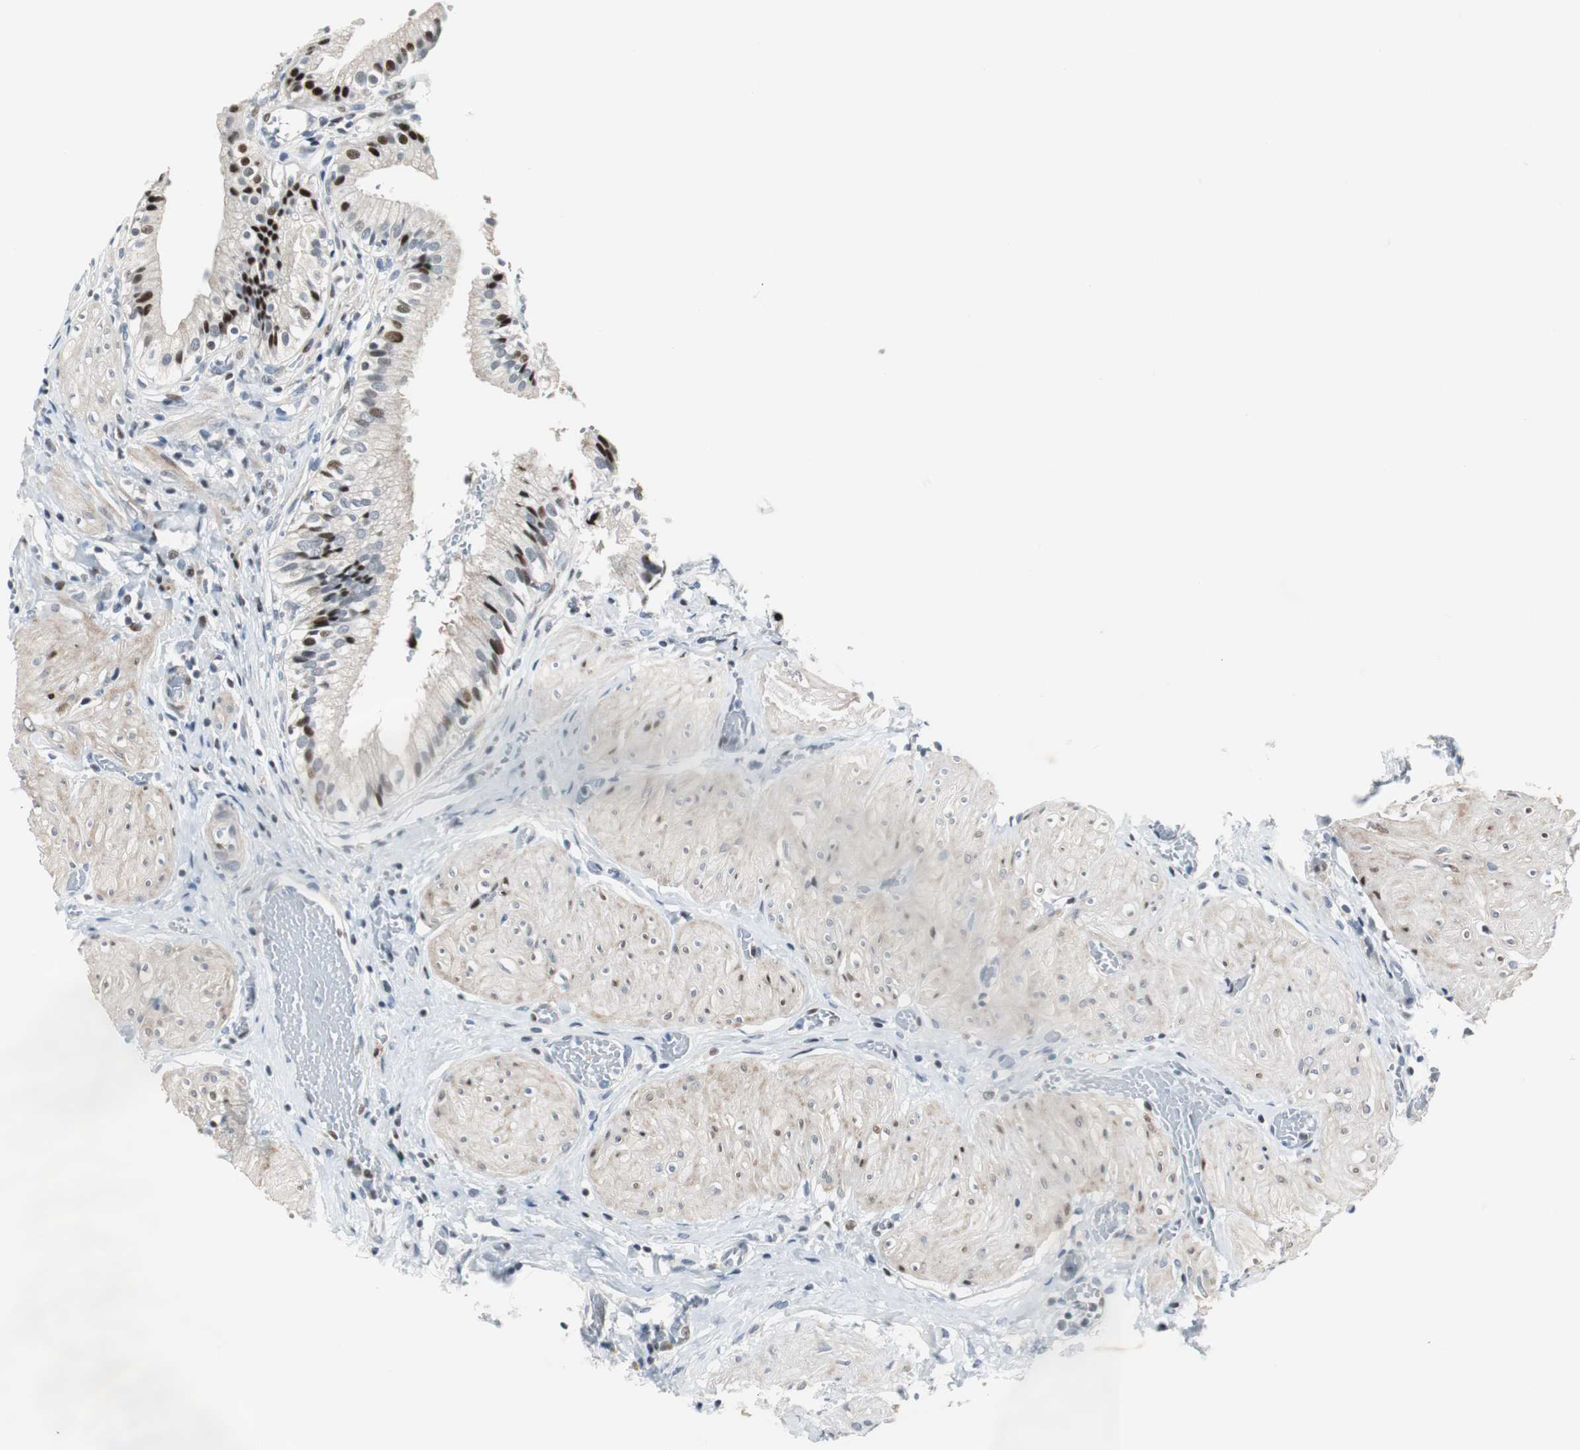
{"staining": {"intensity": "strong", "quantity": ">75%", "location": "cytoplasmic/membranous,nuclear"}, "tissue": "gallbladder", "cell_type": "Glandular cells", "image_type": "normal", "snomed": [{"axis": "morphology", "description": "Normal tissue, NOS"}, {"axis": "topography", "description": "Gallbladder"}], "caption": "IHC micrograph of benign gallbladder: human gallbladder stained using immunohistochemistry reveals high levels of strong protein expression localized specifically in the cytoplasmic/membranous,nuclear of glandular cells, appearing as a cytoplasmic/membranous,nuclear brown color.", "gene": "RAD1", "patient": {"sex": "male", "age": 65}}